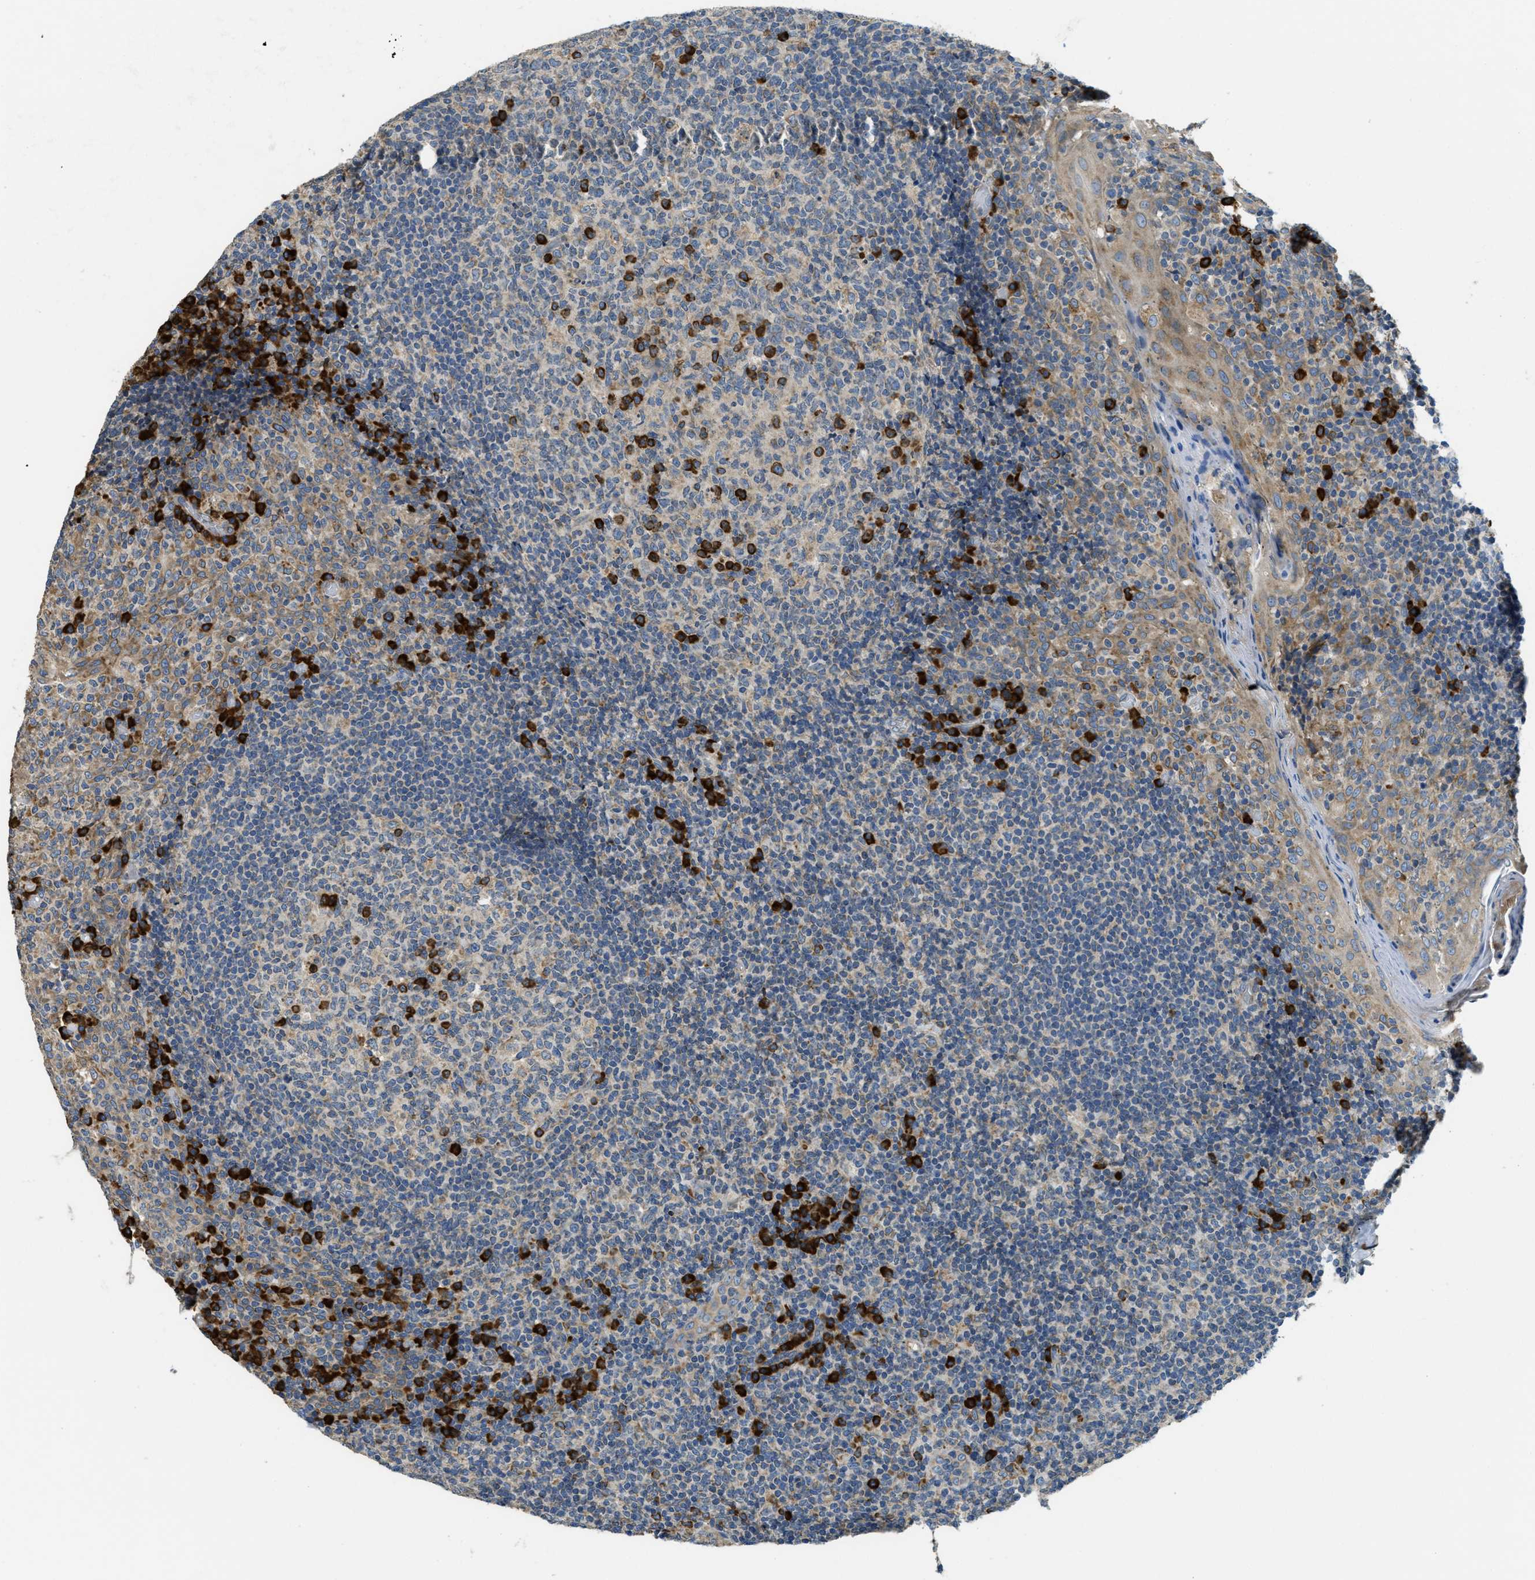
{"staining": {"intensity": "strong", "quantity": "<25%", "location": "cytoplasmic/membranous"}, "tissue": "tonsil", "cell_type": "Germinal center cells", "image_type": "normal", "snomed": [{"axis": "morphology", "description": "Normal tissue, NOS"}, {"axis": "topography", "description": "Tonsil"}], "caption": "Immunohistochemical staining of benign tonsil reveals <25% levels of strong cytoplasmic/membranous protein positivity in about <25% of germinal center cells.", "gene": "SSR1", "patient": {"sex": "female", "age": 19}}